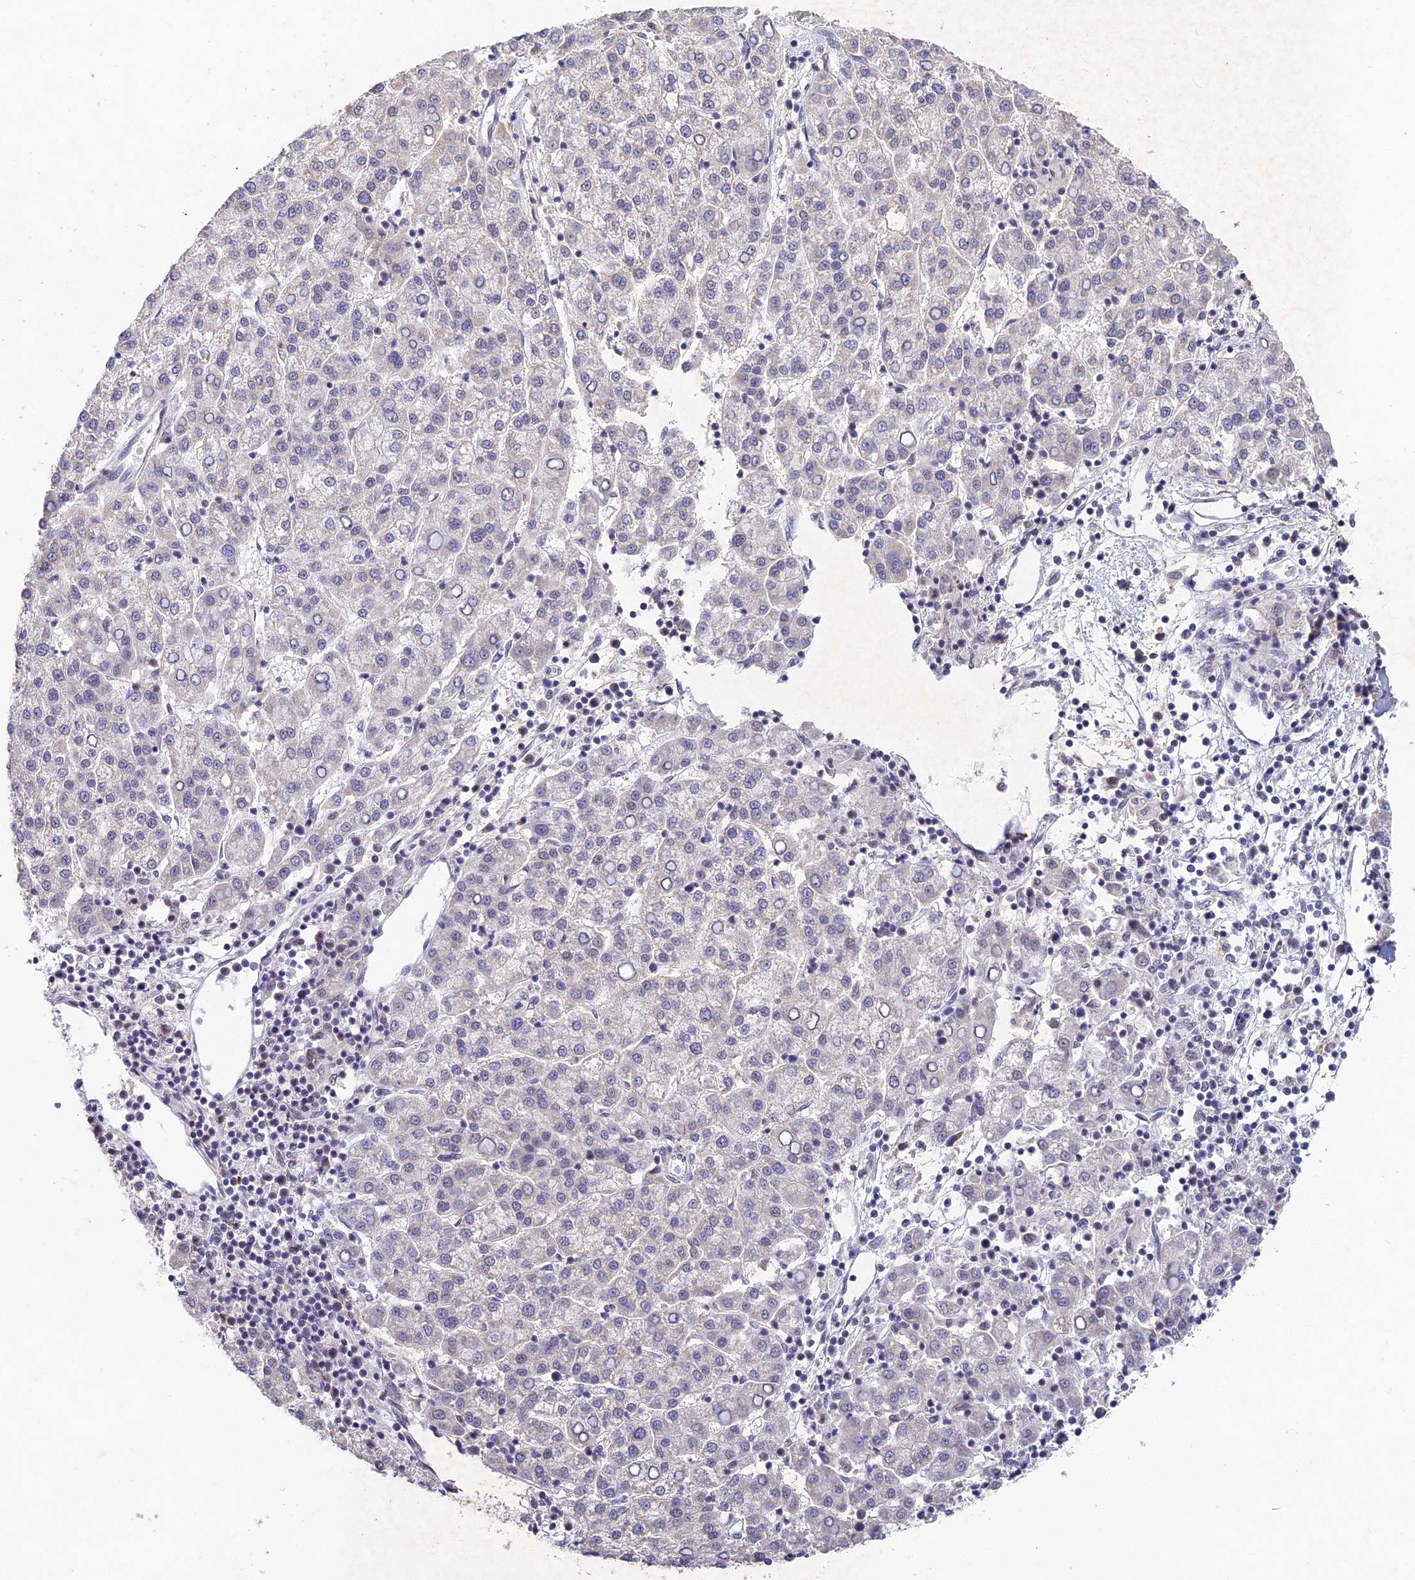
{"staining": {"intensity": "negative", "quantity": "none", "location": "none"}, "tissue": "liver cancer", "cell_type": "Tumor cells", "image_type": "cancer", "snomed": [{"axis": "morphology", "description": "Carcinoma, Hepatocellular, NOS"}, {"axis": "topography", "description": "Liver"}], "caption": "DAB immunohistochemical staining of human liver cancer (hepatocellular carcinoma) reveals no significant expression in tumor cells.", "gene": "RAVER1", "patient": {"sex": "female", "age": 58}}